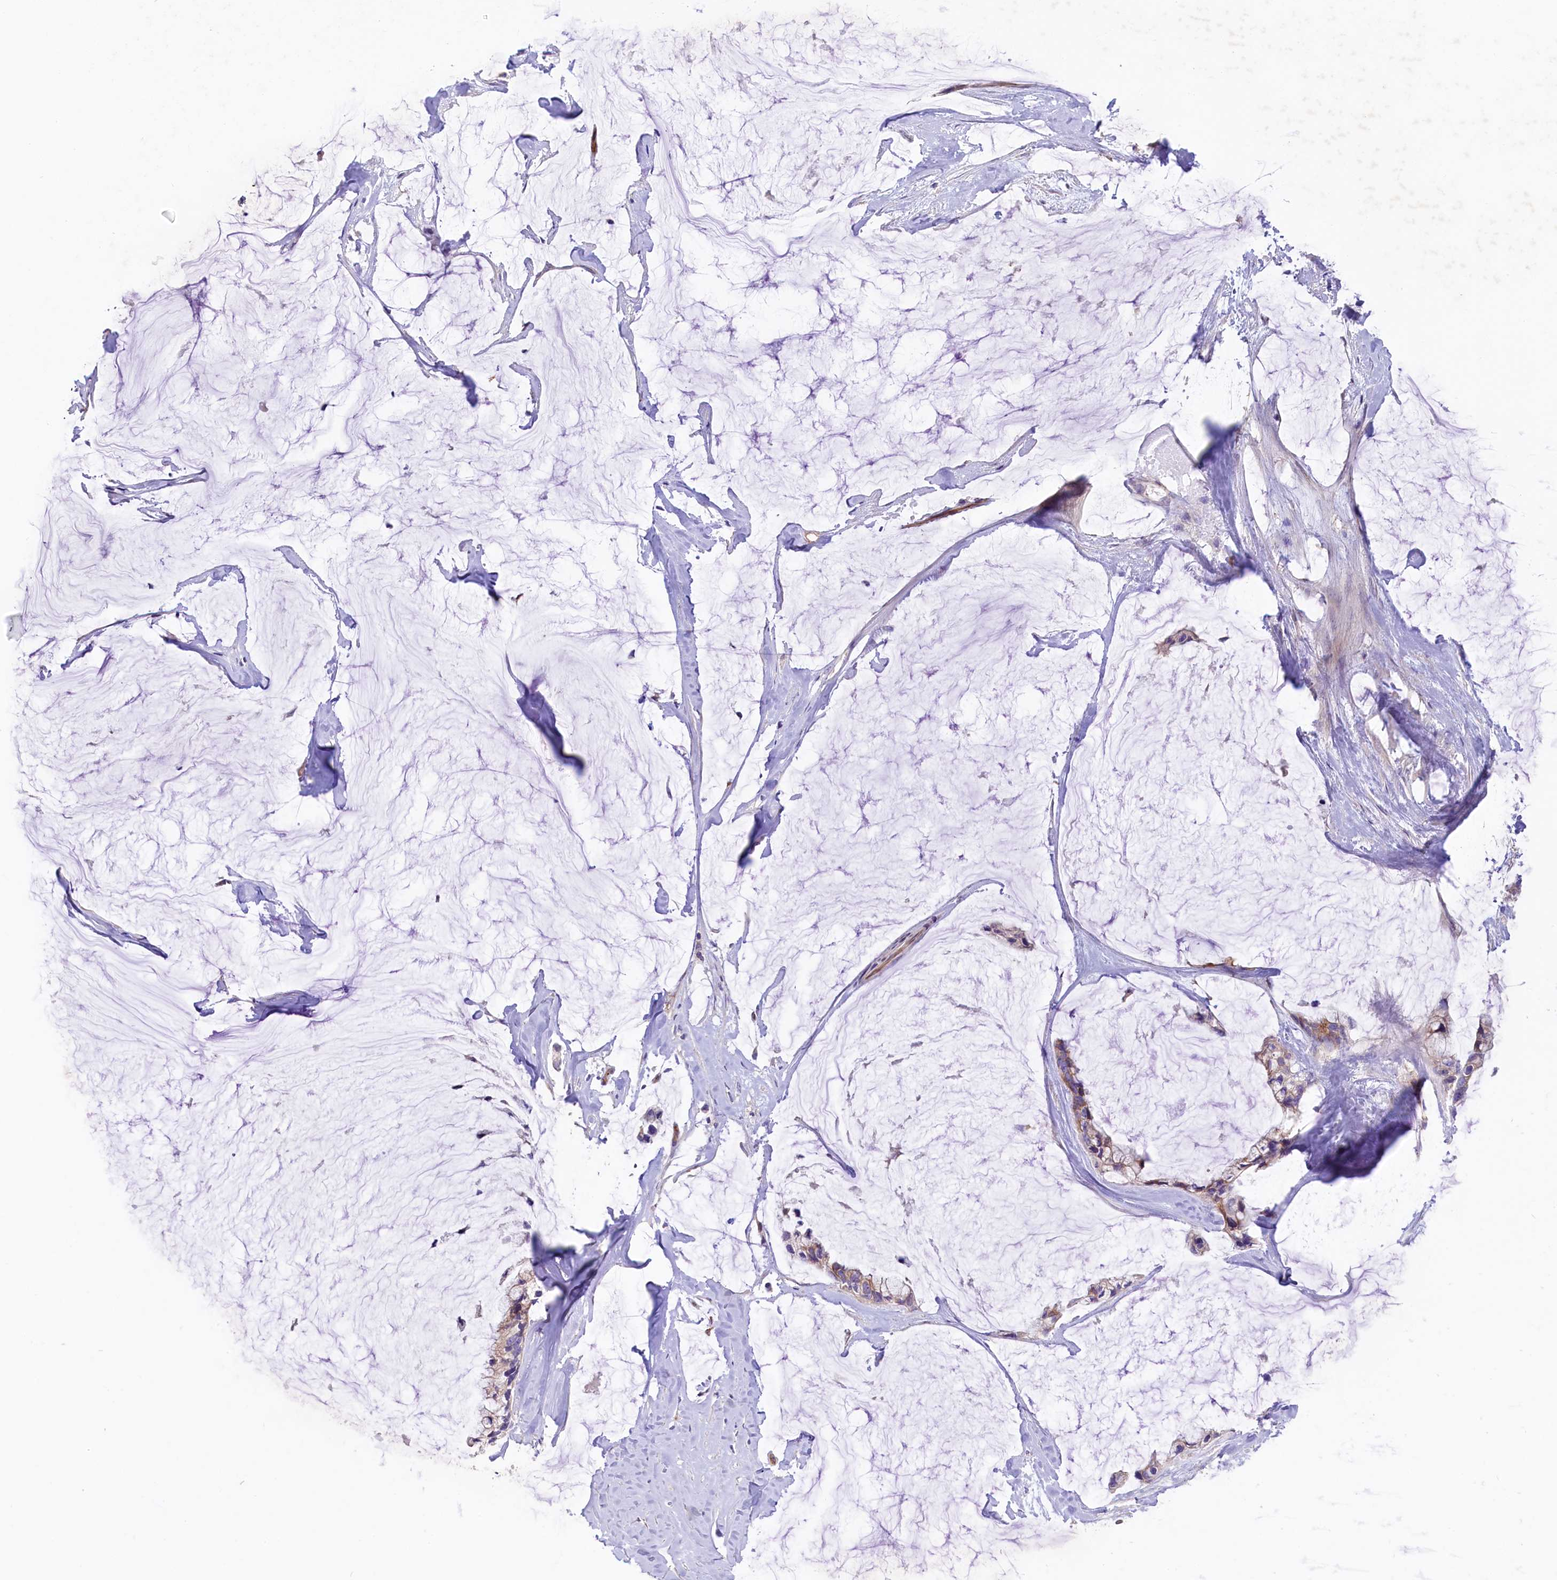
{"staining": {"intensity": "moderate", "quantity": "25%-75%", "location": "cytoplasmic/membranous"}, "tissue": "ovarian cancer", "cell_type": "Tumor cells", "image_type": "cancer", "snomed": [{"axis": "morphology", "description": "Cystadenocarcinoma, mucinous, NOS"}, {"axis": "topography", "description": "Ovary"}], "caption": "A histopathology image of human ovarian mucinous cystadenocarcinoma stained for a protein shows moderate cytoplasmic/membranous brown staining in tumor cells. The protein of interest is stained brown, and the nuclei are stained in blue (DAB IHC with brightfield microscopy, high magnification).", "gene": "CD99L2", "patient": {"sex": "female", "age": 39}}